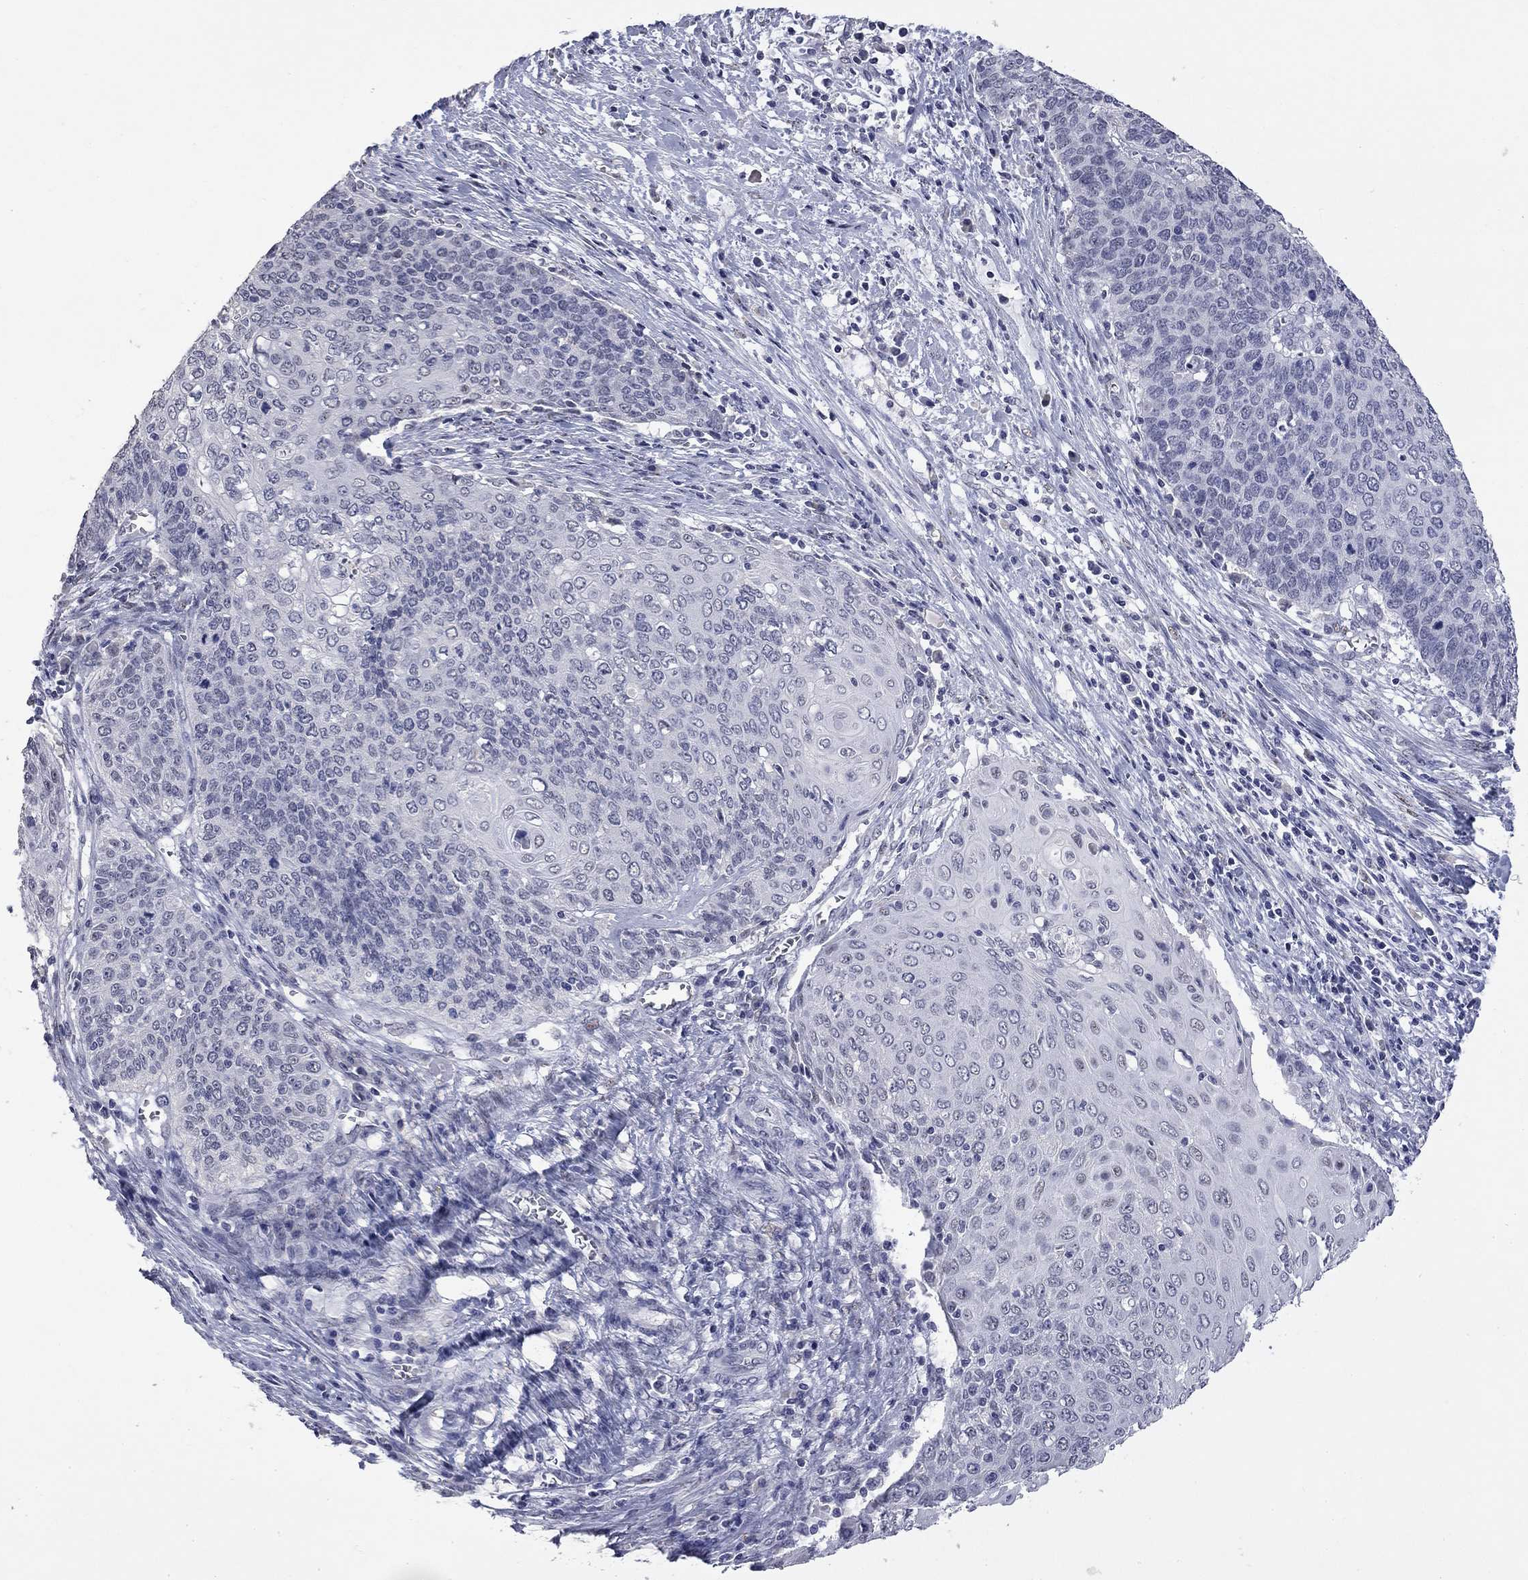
{"staining": {"intensity": "negative", "quantity": "none", "location": "none"}, "tissue": "cervical cancer", "cell_type": "Tumor cells", "image_type": "cancer", "snomed": [{"axis": "morphology", "description": "Squamous cell carcinoma, NOS"}, {"axis": "topography", "description": "Cervix"}], "caption": "High magnification brightfield microscopy of cervical cancer stained with DAB (3,3'-diaminobenzidine) (brown) and counterstained with hematoxylin (blue): tumor cells show no significant staining.", "gene": "SLC51A", "patient": {"sex": "female", "age": 39}}